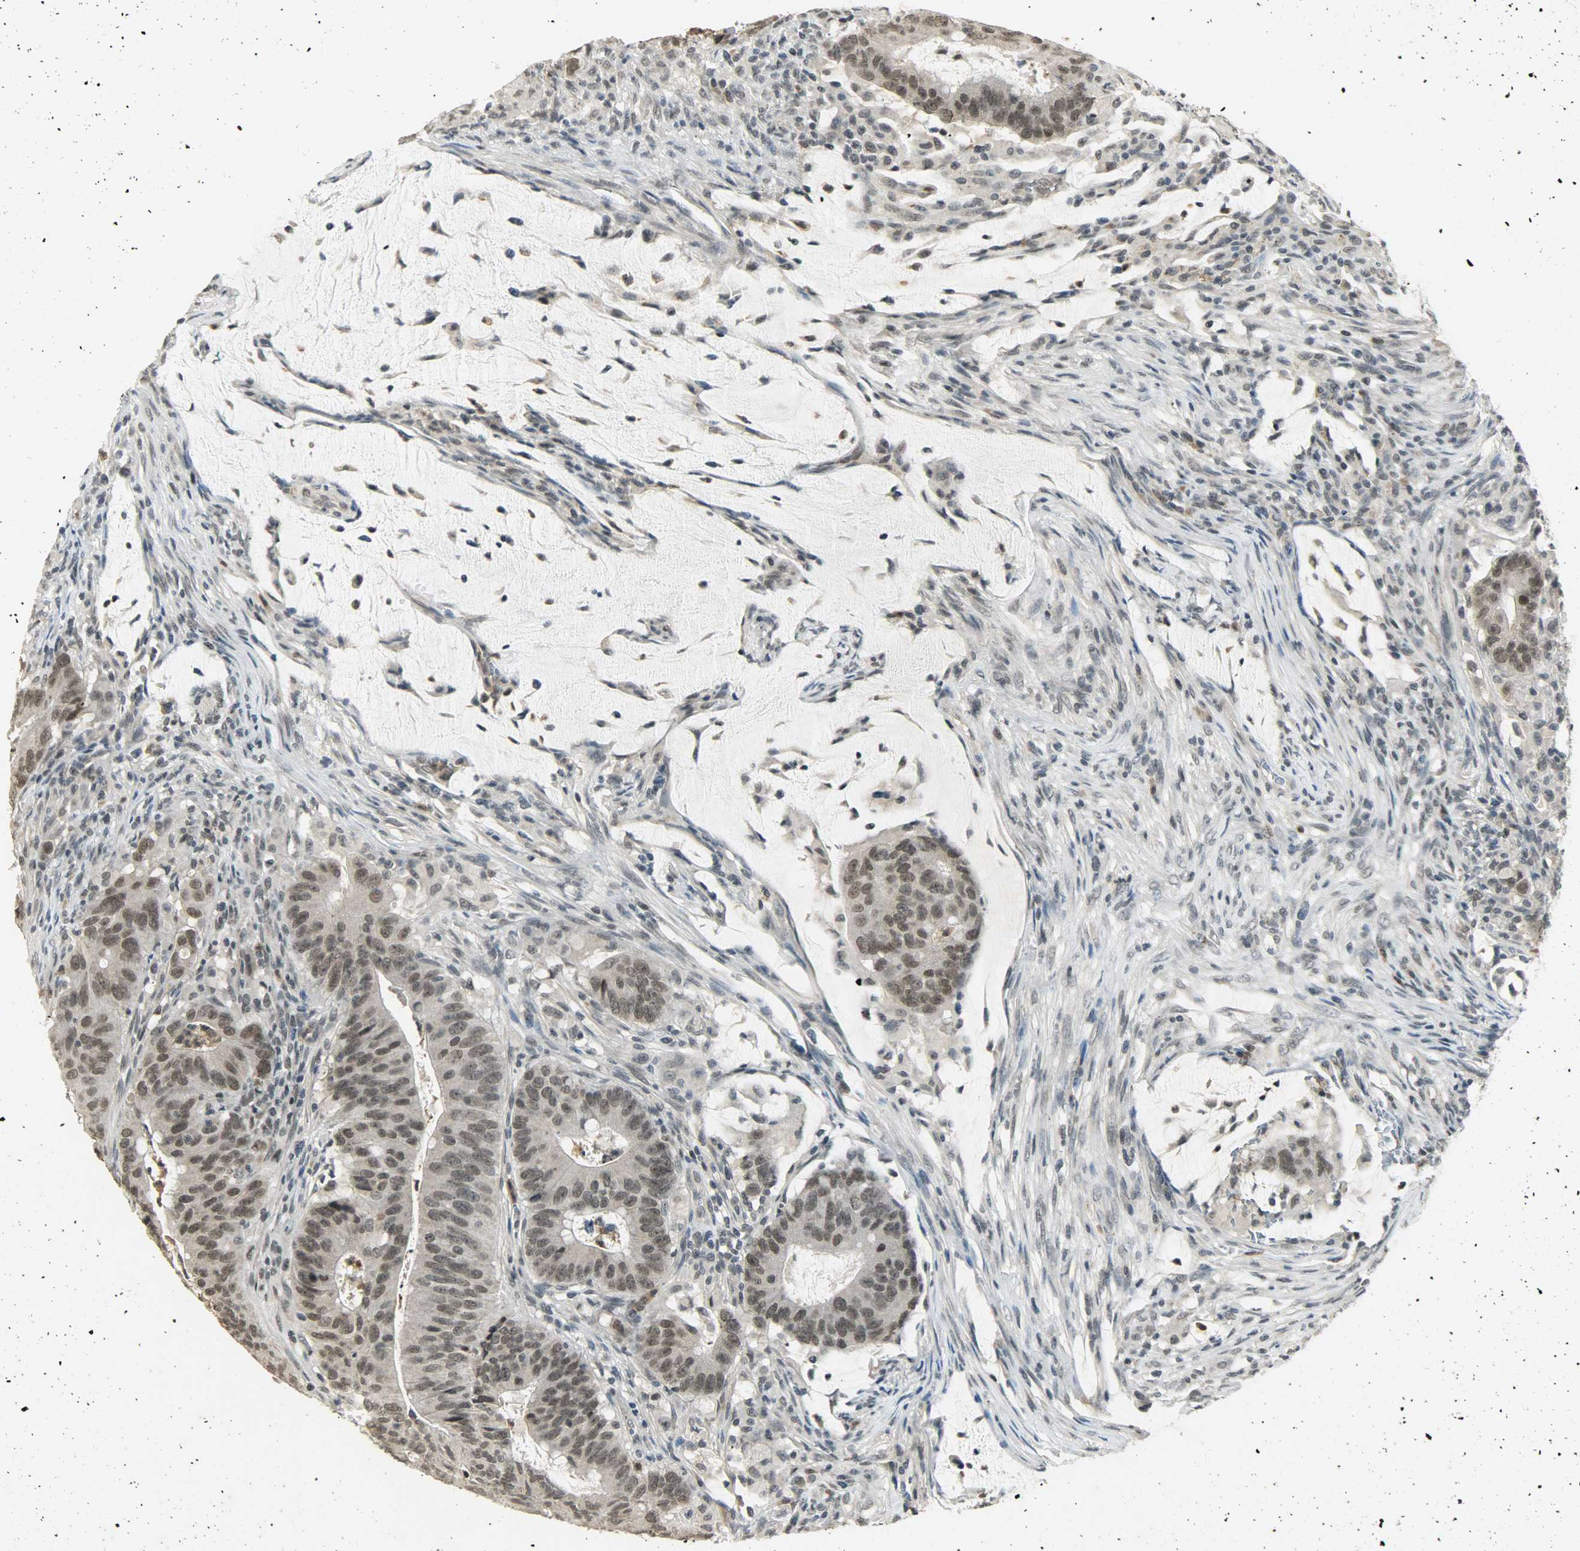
{"staining": {"intensity": "weak", "quantity": ">75%", "location": "nuclear"}, "tissue": "colorectal cancer", "cell_type": "Tumor cells", "image_type": "cancer", "snomed": [{"axis": "morphology", "description": "Adenocarcinoma, NOS"}, {"axis": "topography", "description": "Colon"}], "caption": "DAB (3,3'-diaminobenzidine) immunohistochemical staining of colorectal cancer (adenocarcinoma) demonstrates weak nuclear protein positivity in about >75% of tumor cells. The protein of interest is stained brown, and the nuclei are stained in blue (DAB IHC with brightfield microscopy, high magnification).", "gene": "SMARCA5", "patient": {"sex": "male", "age": 45}}